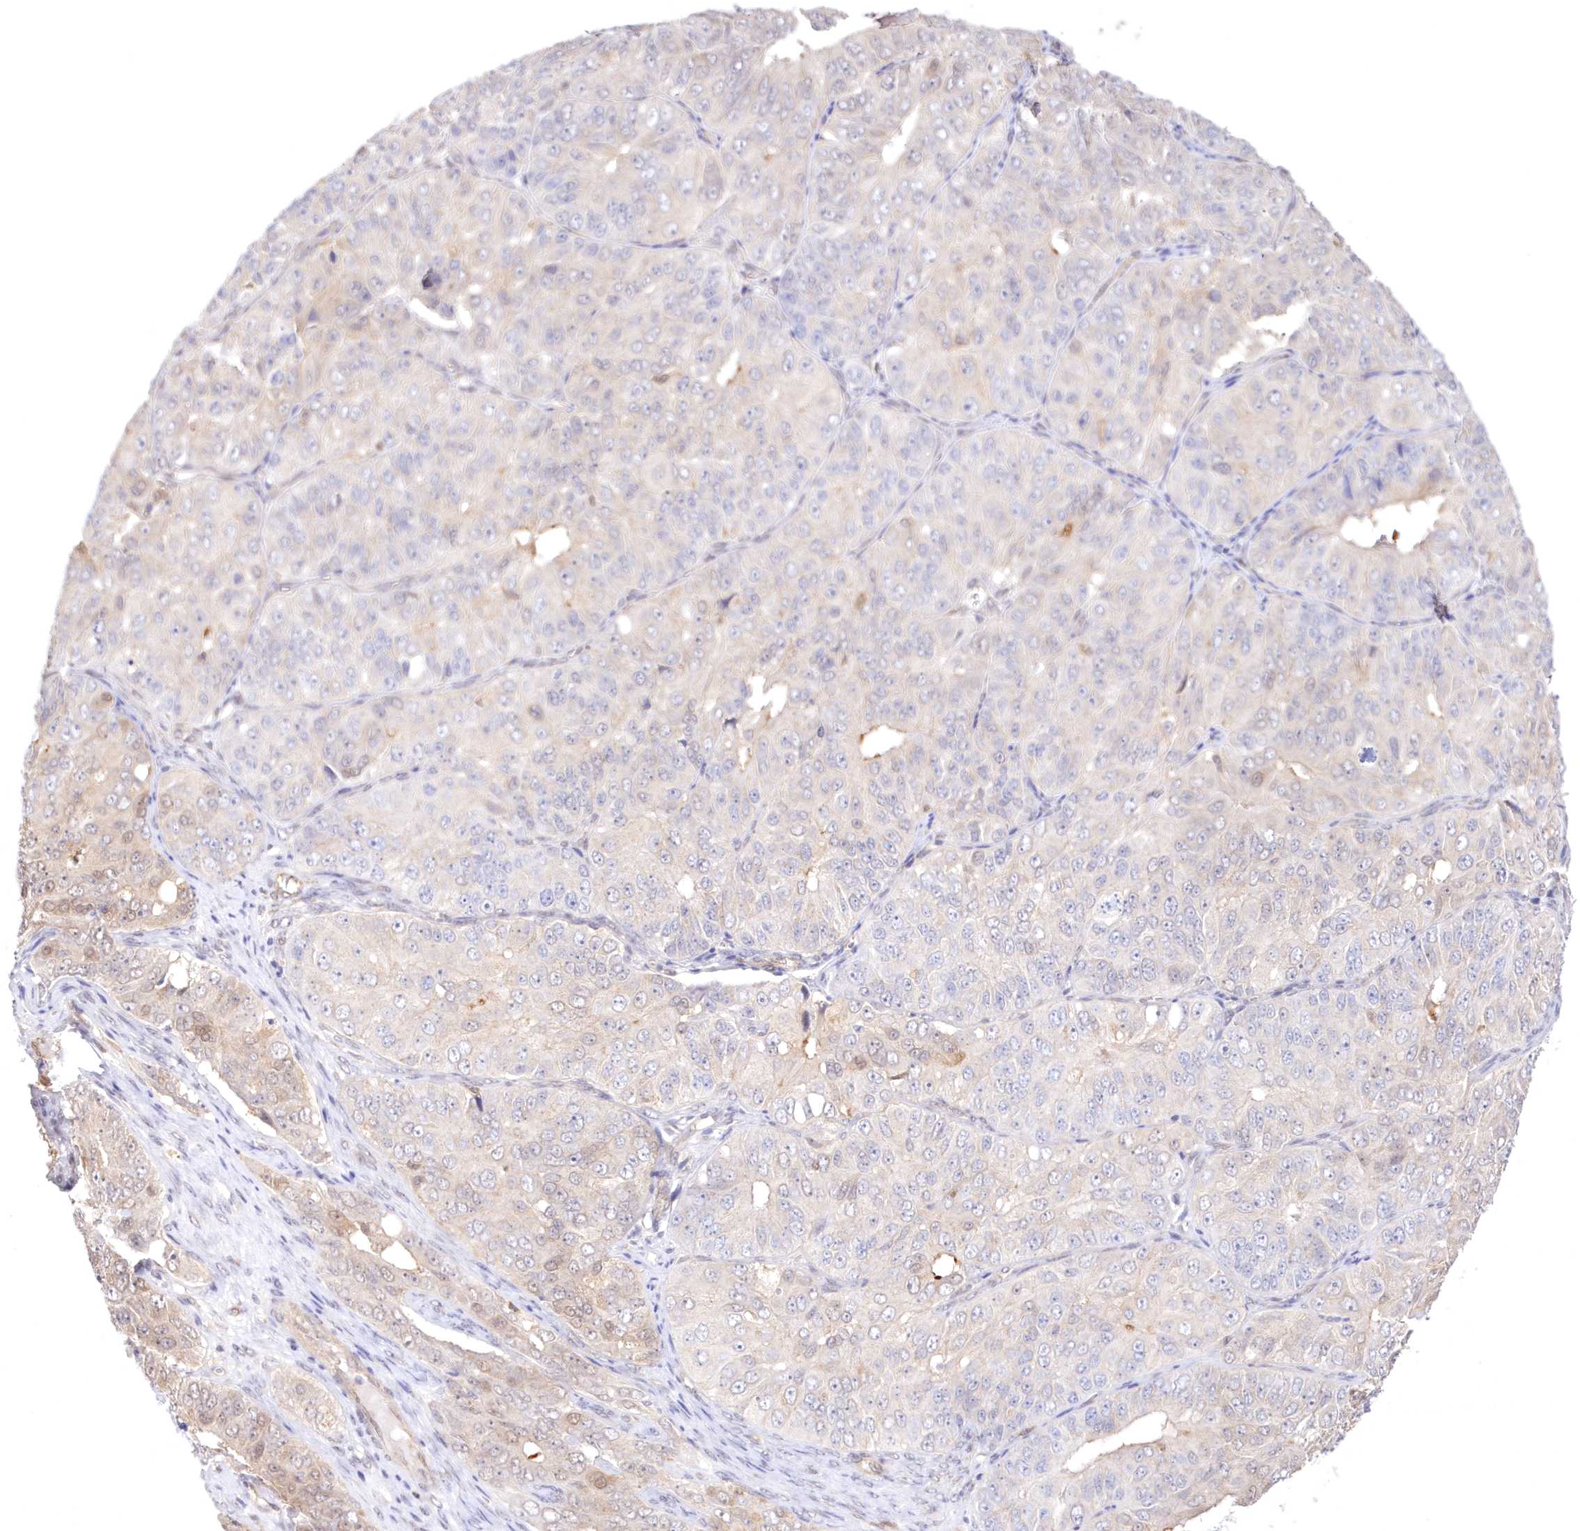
{"staining": {"intensity": "weak", "quantity": "<25%", "location": "cytoplasmic/membranous"}, "tissue": "ovarian cancer", "cell_type": "Tumor cells", "image_type": "cancer", "snomed": [{"axis": "morphology", "description": "Carcinoma, endometroid"}, {"axis": "topography", "description": "Ovary"}], "caption": "Human endometroid carcinoma (ovarian) stained for a protein using immunohistochemistry shows no expression in tumor cells.", "gene": "RNPEP", "patient": {"sex": "female", "age": 51}}